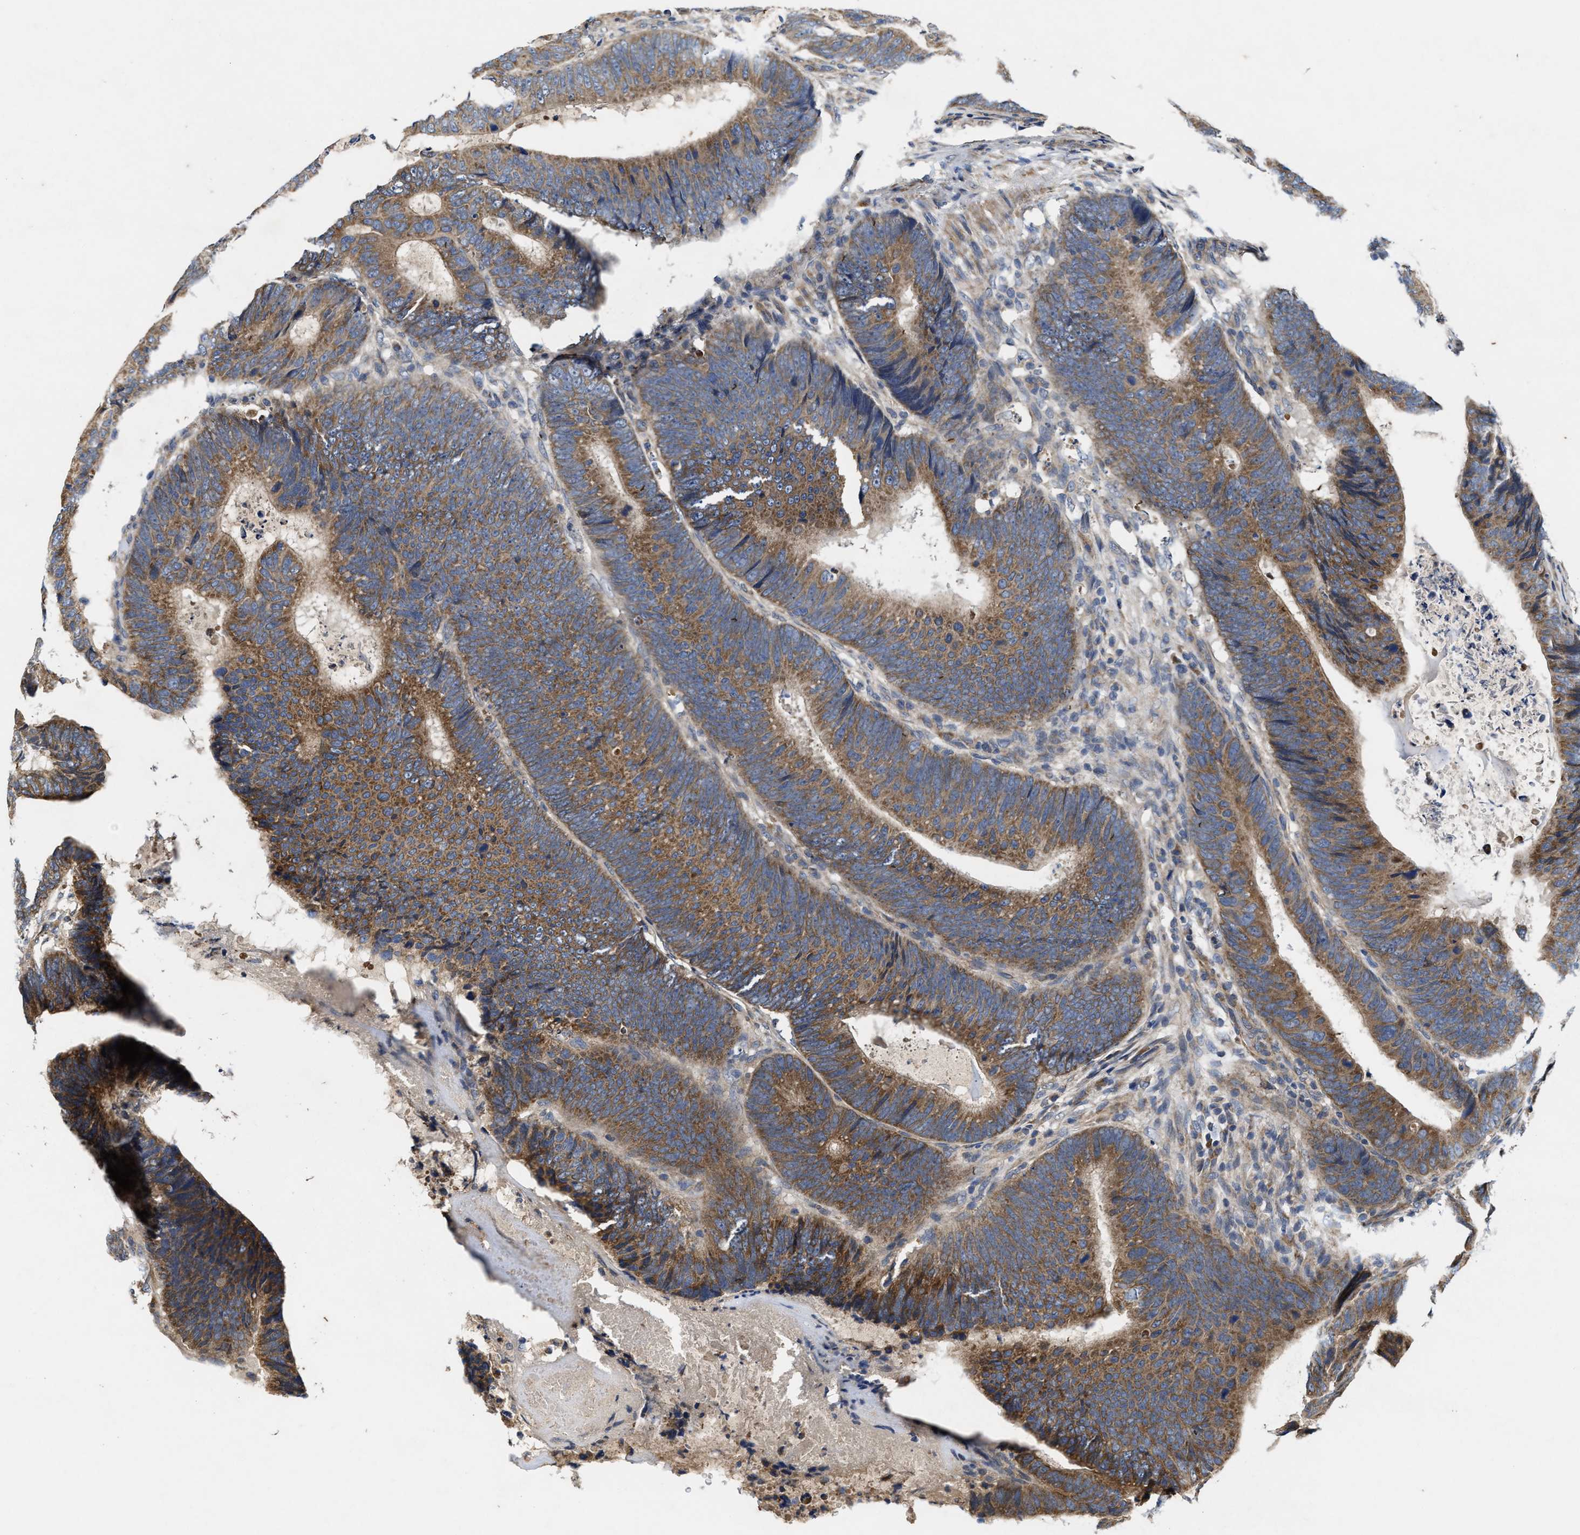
{"staining": {"intensity": "moderate", "quantity": ">75%", "location": "cytoplasmic/membranous"}, "tissue": "colorectal cancer", "cell_type": "Tumor cells", "image_type": "cancer", "snomed": [{"axis": "morphology", "description": "Adenocarcinoma, NOS"}, {"axis": "topography", "description": "Colon"}], "caption": "This histopathology image displays IHC staining of colorectal cancer, with medium moderate cytoplasmic/membranous staining in about >75% of tumor cells.", "gene": "EFNA4", "patient": {"sex": "male", "age": 56}}